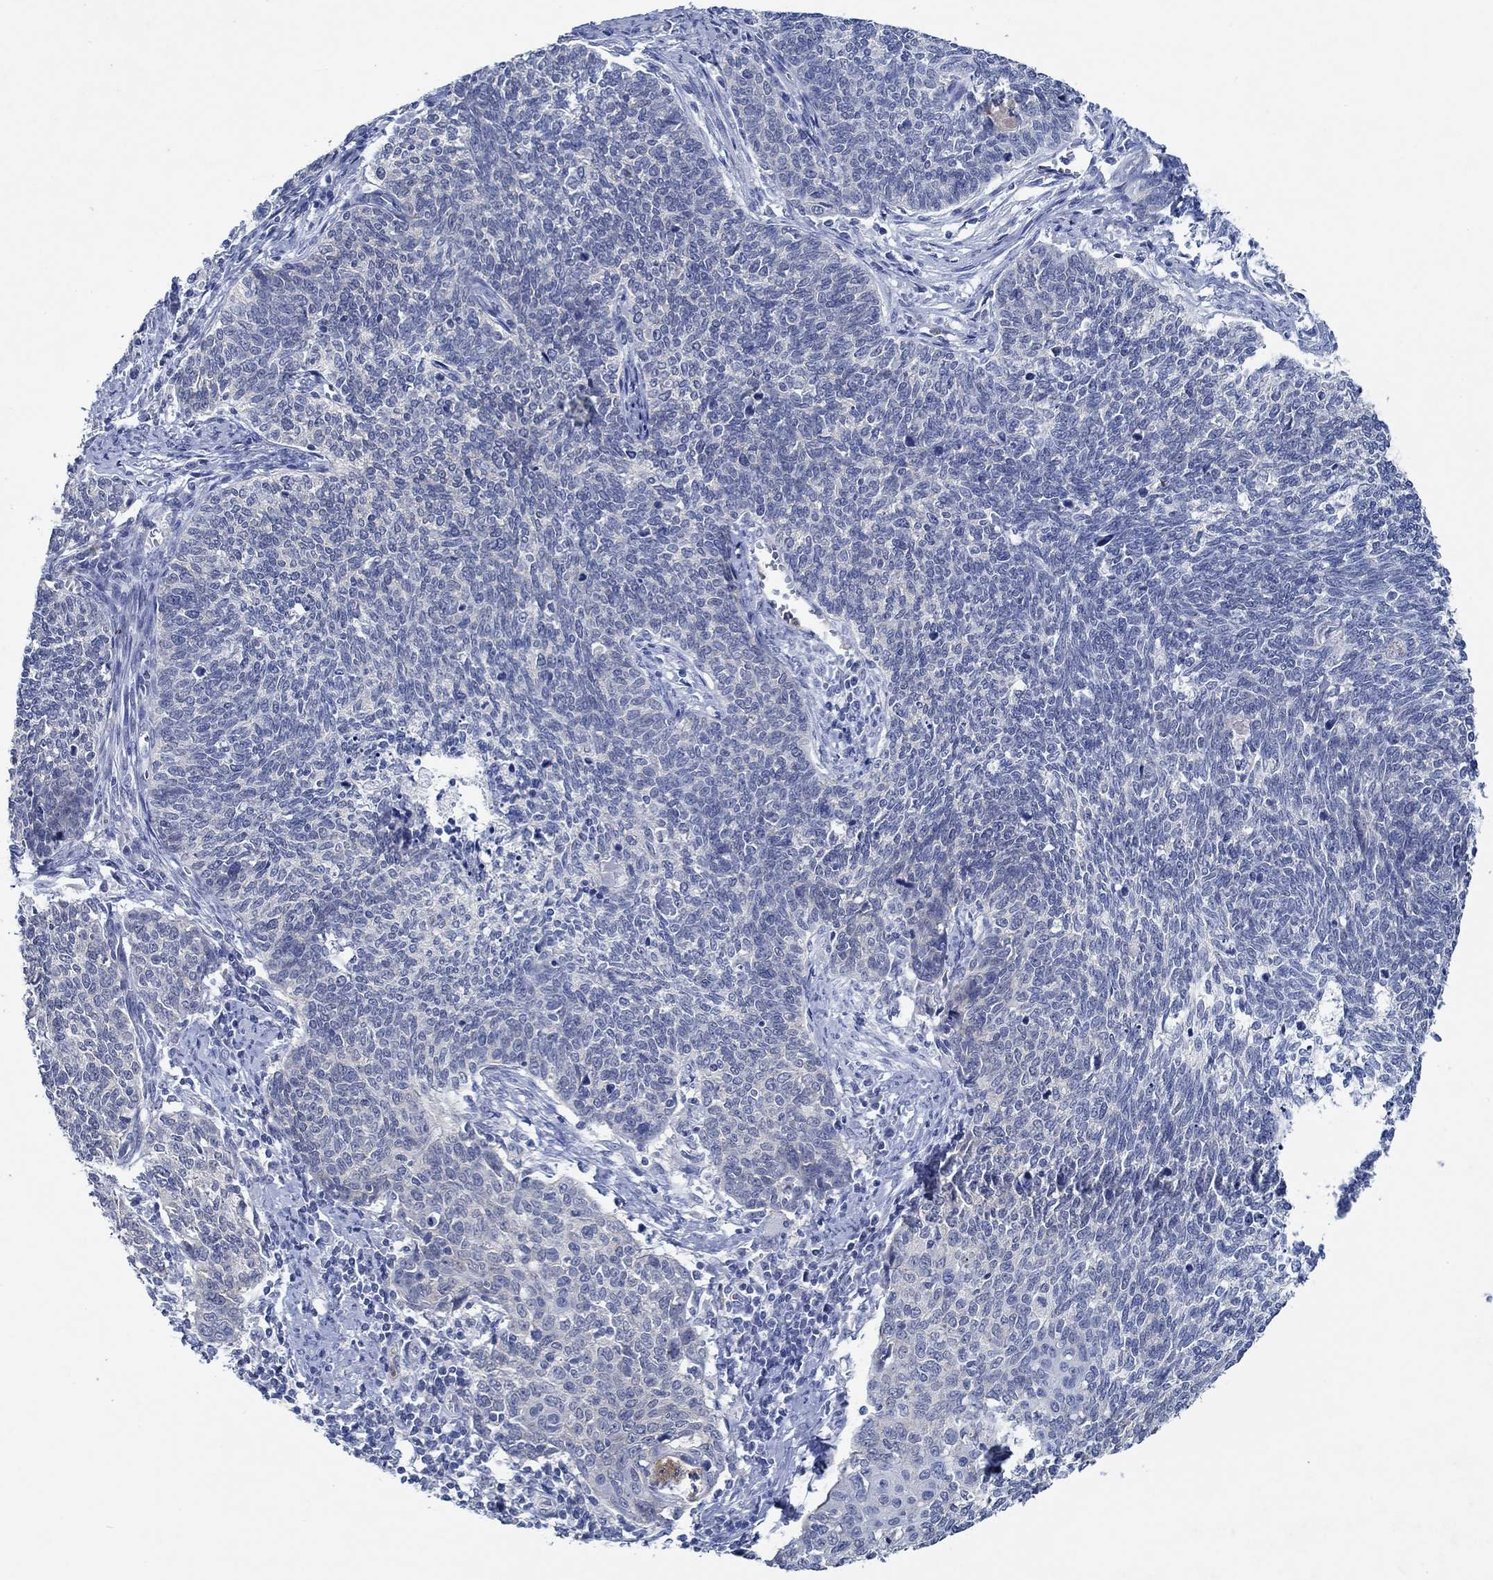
{"staining": {"intensity": "negative", "quantity": "none", "location": "none"}, "tissue": "cervical cancer", "cell_type": "Tumor cells", "image_type": "cancer", "snomed": [{"axis": "morphology", "description": "Squamous cell carcinoma, NOS"}, {"axis": "topography", "description": "Cervix"}], "caption": "Immunohistochemistry (IHC) of cervical cancer (squamous cell carcinoma) reveals no expression in tumor cells.", "gene": "ZNF671", "patient": {"sex": "female", "age": 39}}